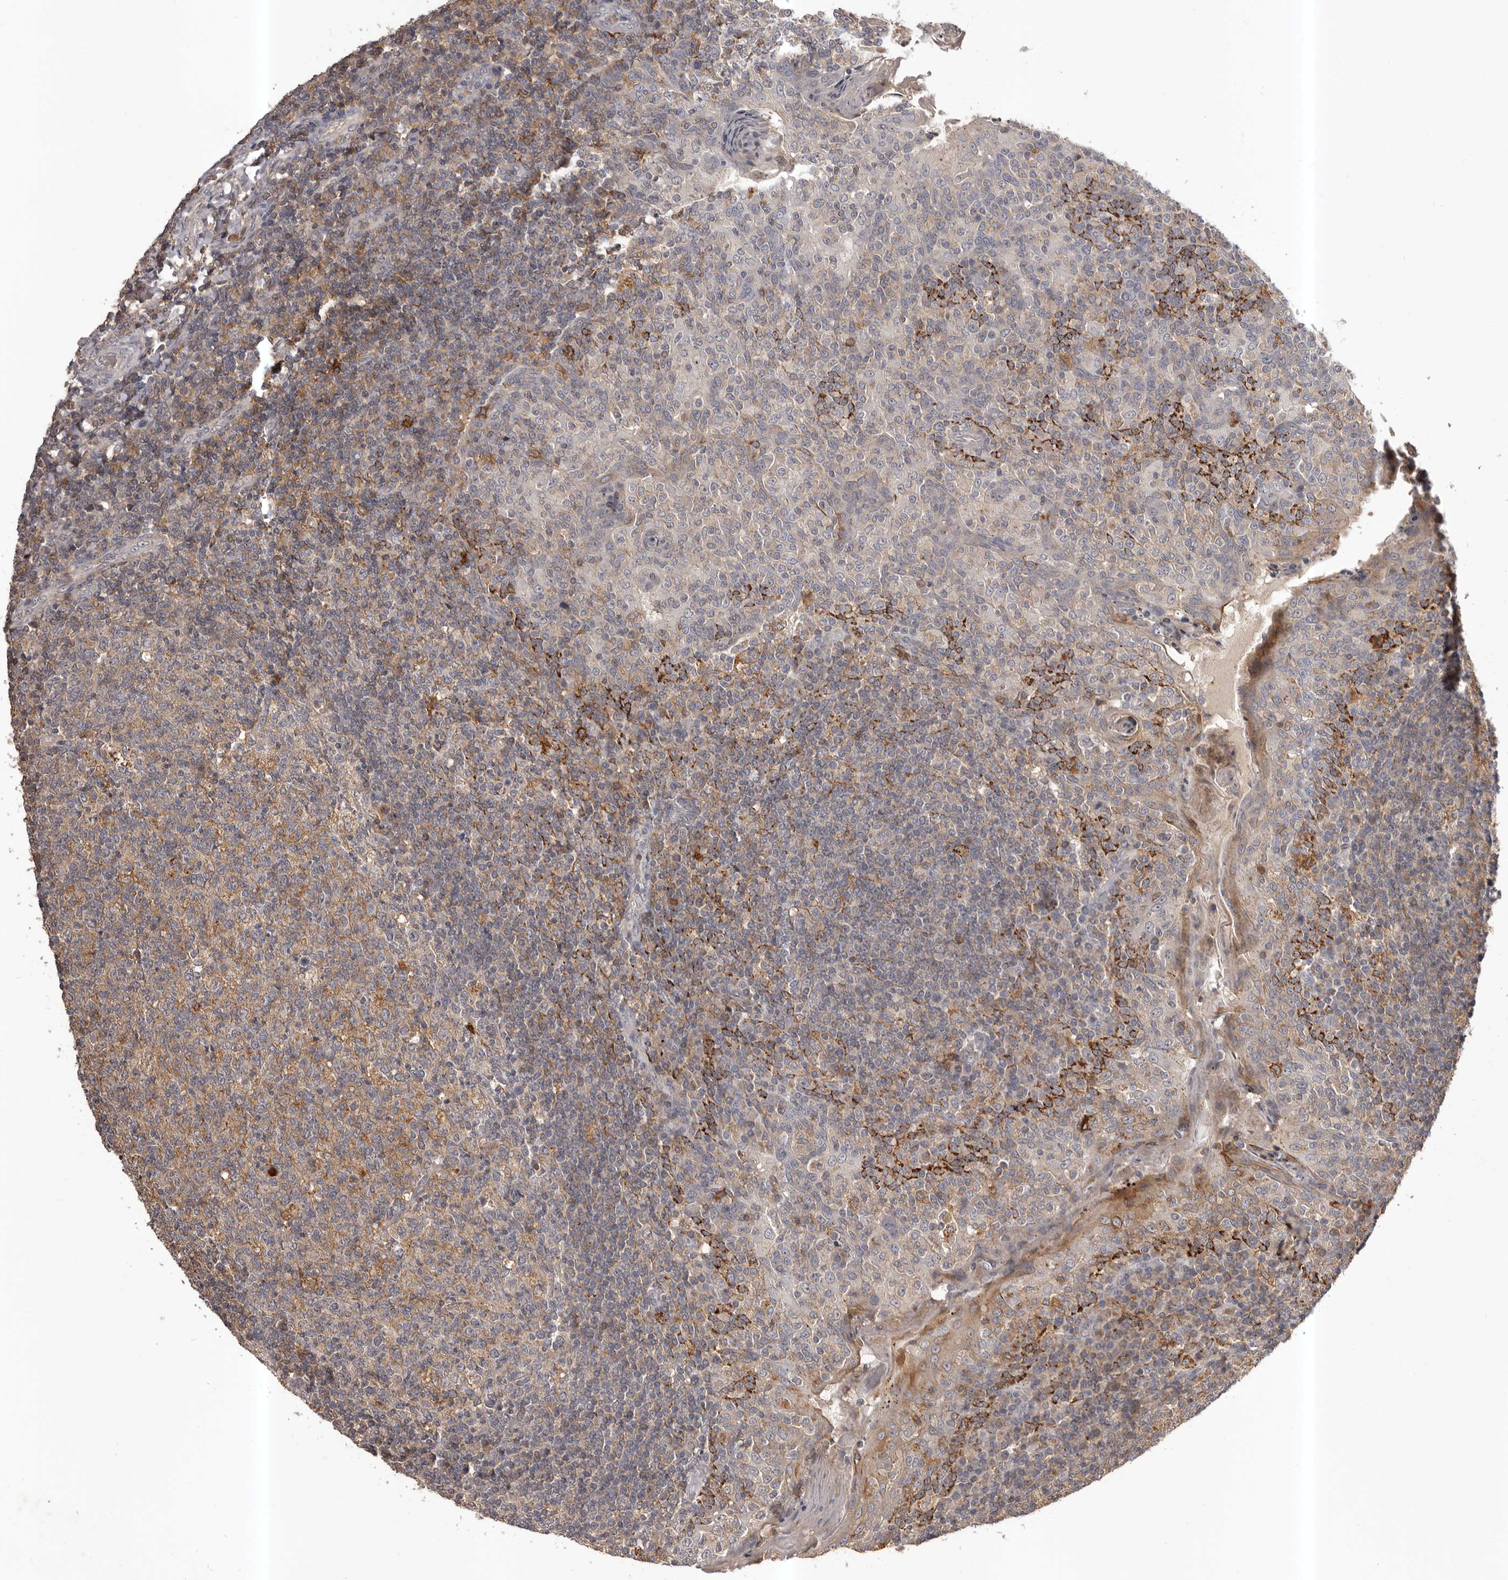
{"staining": {"intensity": "moderate", "quantity": "25%-75%", "location": "cytoplasmic/membranous"}, "tissue": "tonsil", "cell_type": "Germinal center cells", "image_type": "normal", "snomed": [{"axis": "morphology", "description": "Normal tissue, NOS"}, {"axis": "topography", "description": "Tonsil"}], "caption": "Immunohistochemical staining of unremarkable tonsil demonstrates 25%-75% levels of moderate cytoplasmic/membranous protein expression in approximately 25%-75% of germinal center cells. (DAB (3,3'-diaminobenzidine) = brown stain, brightfield microscopy at high magnification).", "gene": "GLIPR2", "patient": {"sex": "female", "age": 19}}